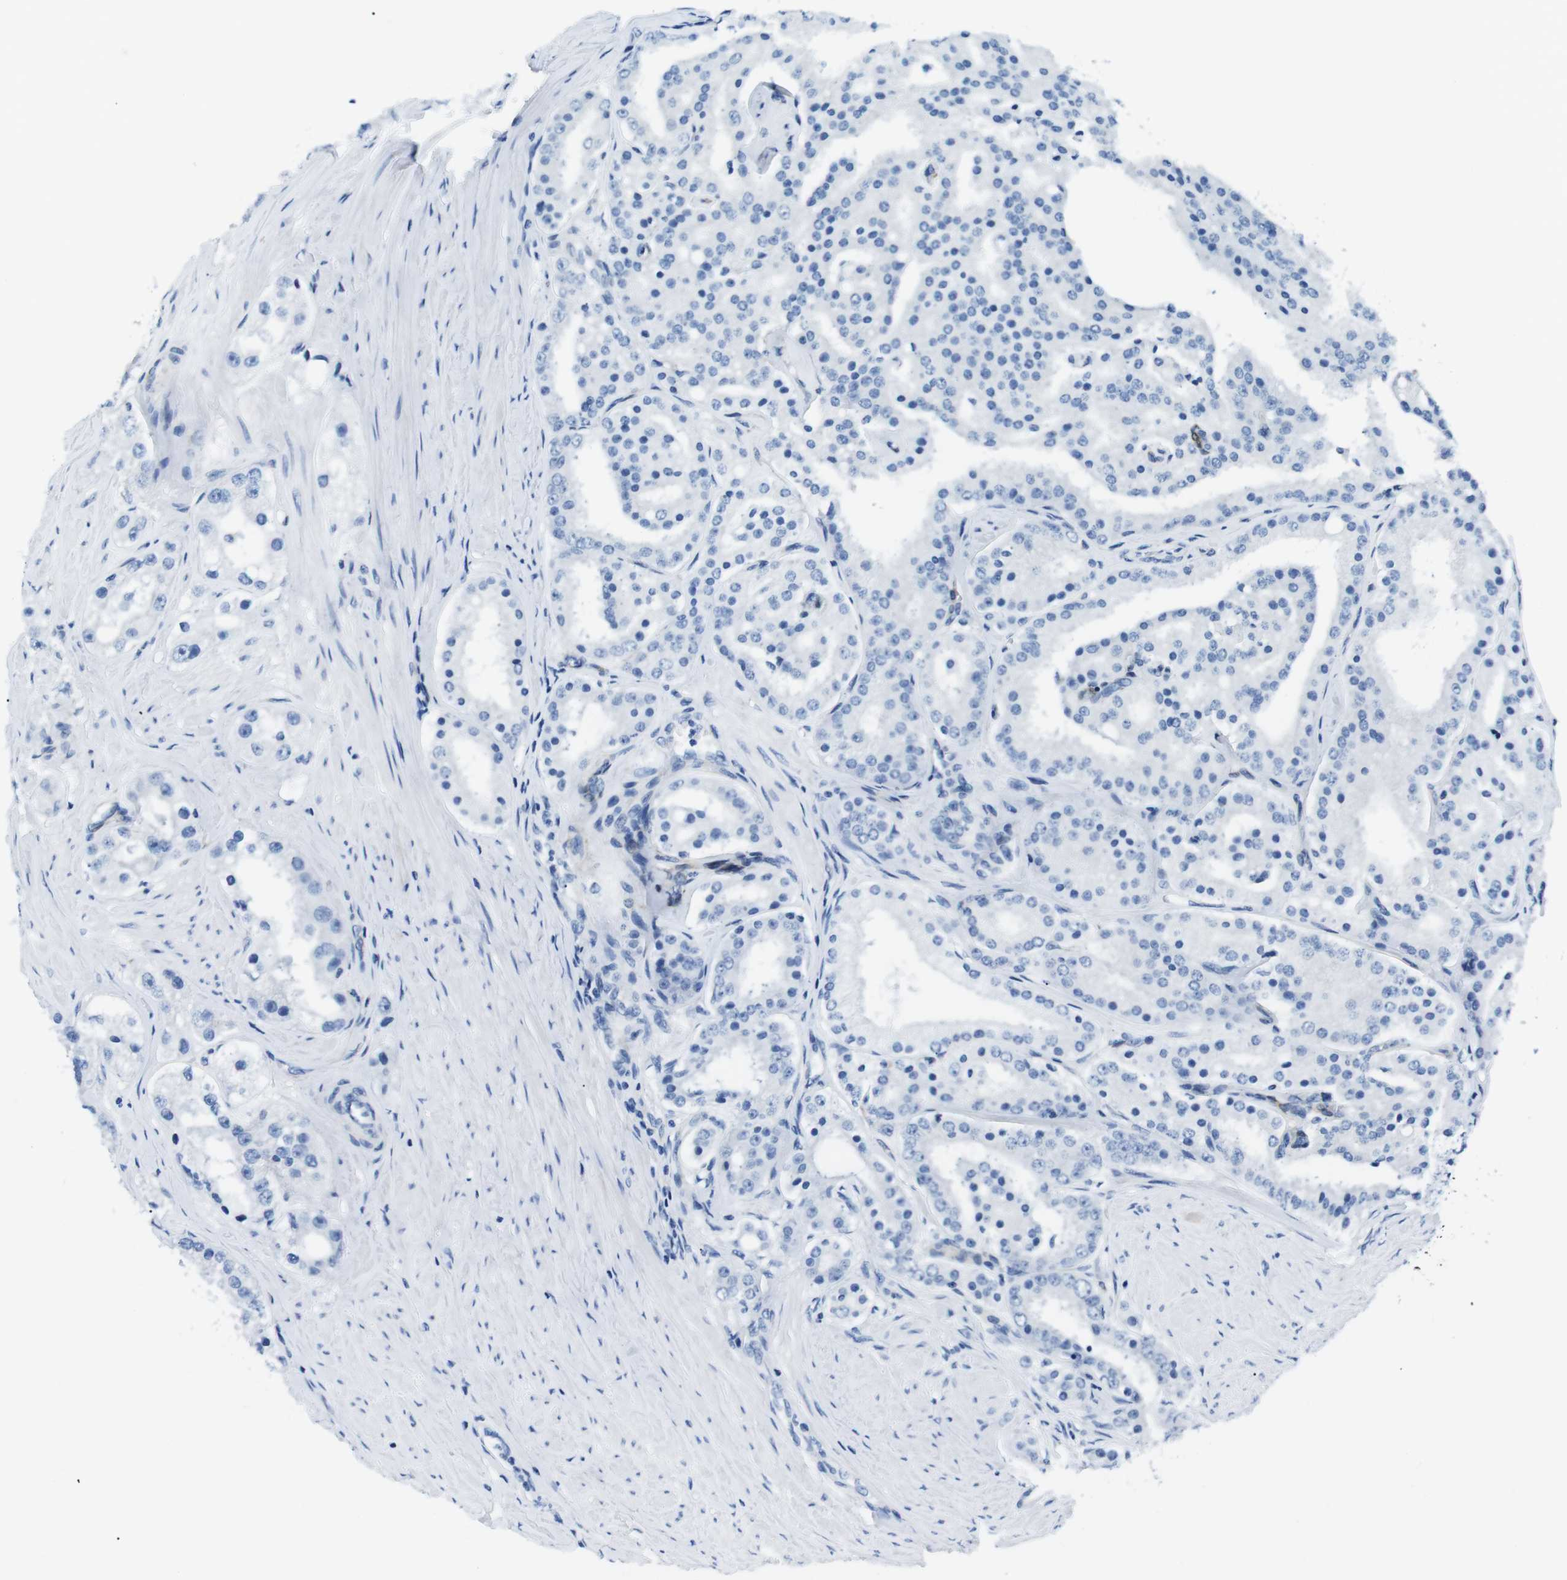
{"staining": {"intensity": "negative", "quantity": "none", "location": "none"}, "tissue": "prostate cancer", "cell_type": "Tumor cells", "image_type": "cancer", "snomed": [{"axis": "morphology", "description": "Adenocarcinoma, Low grade"}, {"axis": "topography", "description": "Prostate"}], "caption": "Prostate low-grade adenocarcinoma stained for a protein using IHC reveals no expression tumor cells.", "gene": "PHLDA1", "patient": {"sex": "male", "age": 63}}